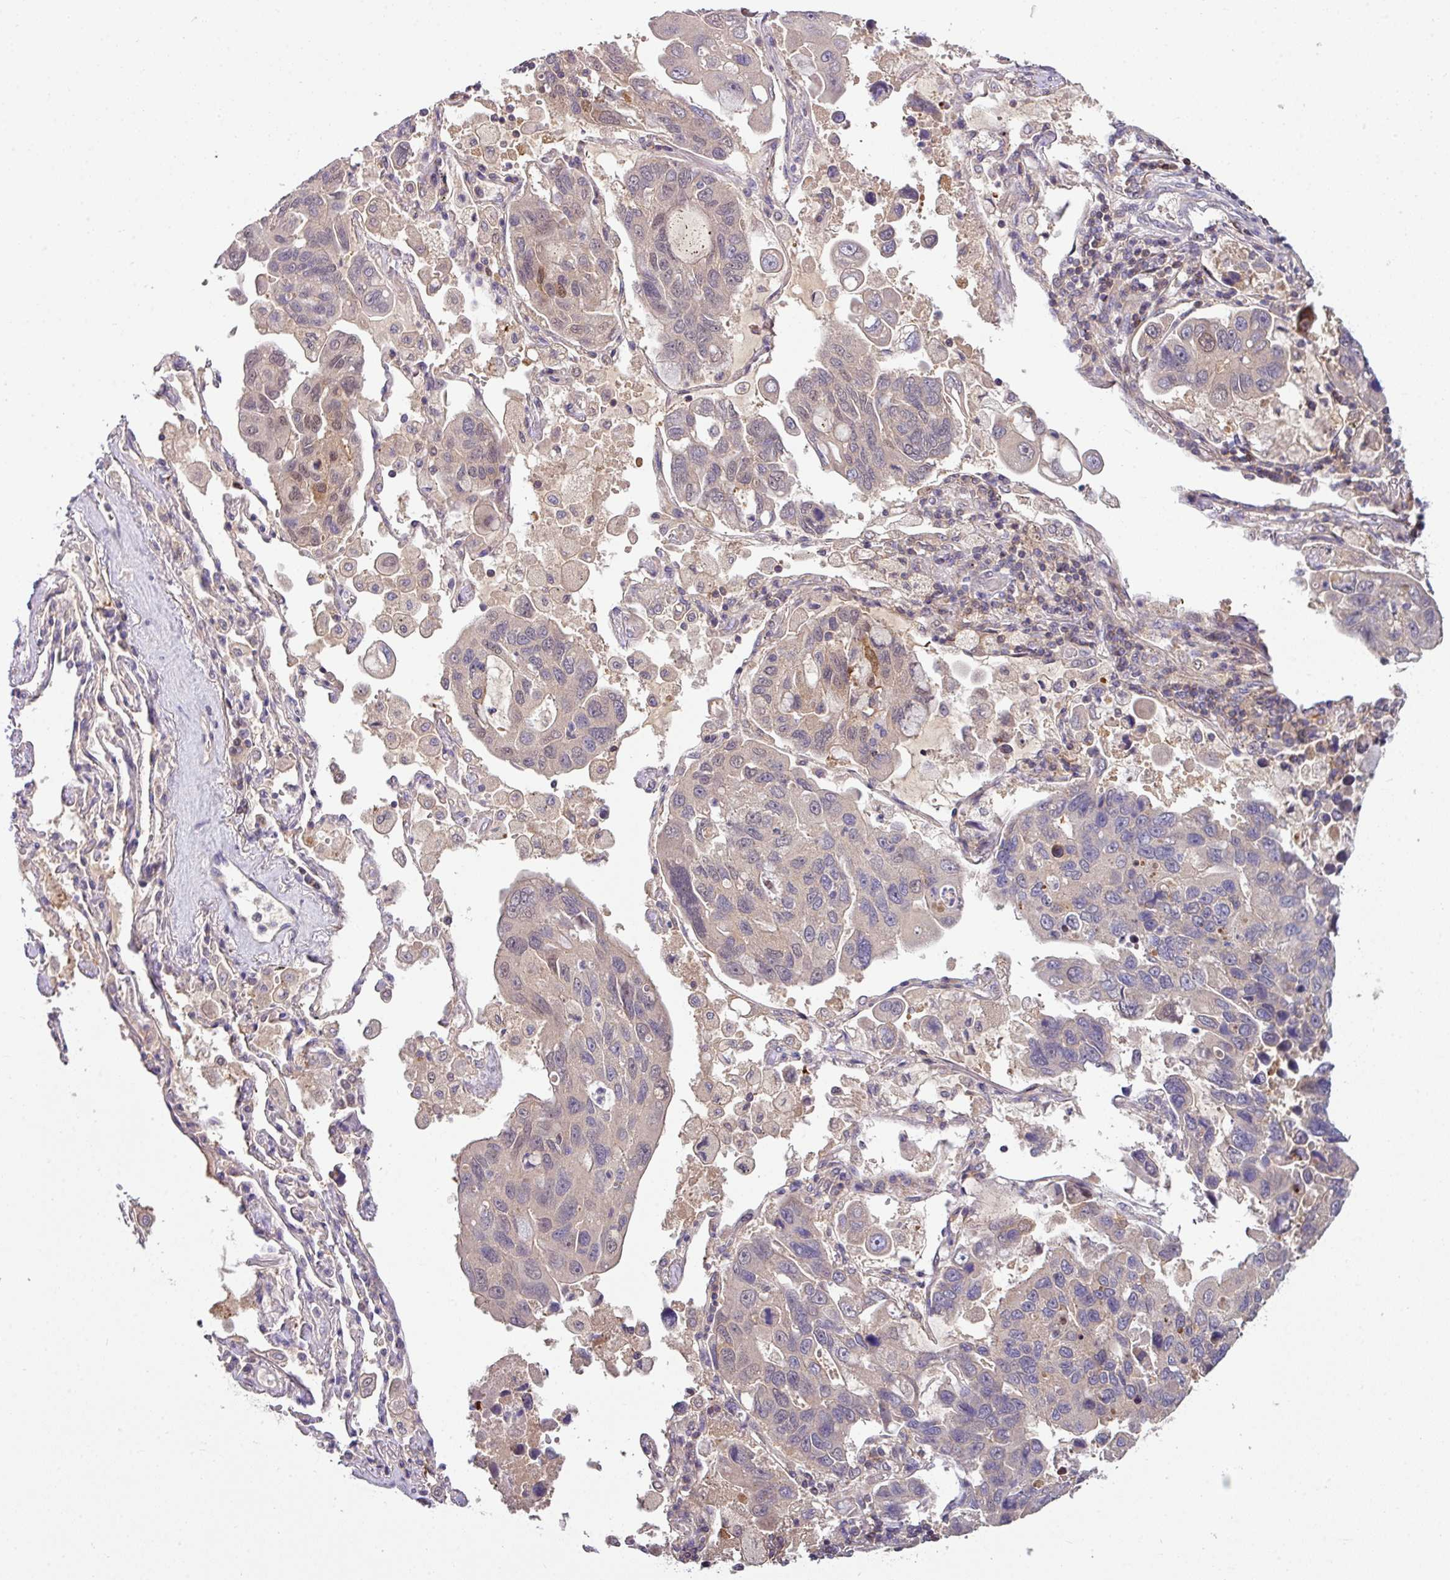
{"staining": {"intensity": "negative", "quantity": "none", "location": "none"}, "tissue": "lung cancer", "cell_type": "Tumor cells", "image_type": "cancer", "snomed": [{"axis": "morphology", "description": "Adenocarcinoma, NOS"}, {"axis": "topography", "description": "Lung"}], "caption": "Tumor cells are negative for protein expression in human lung cancer (adenocarcinoma).", "gene": "SLAMF6", "patient": {"sex": "male", "age": 64}}